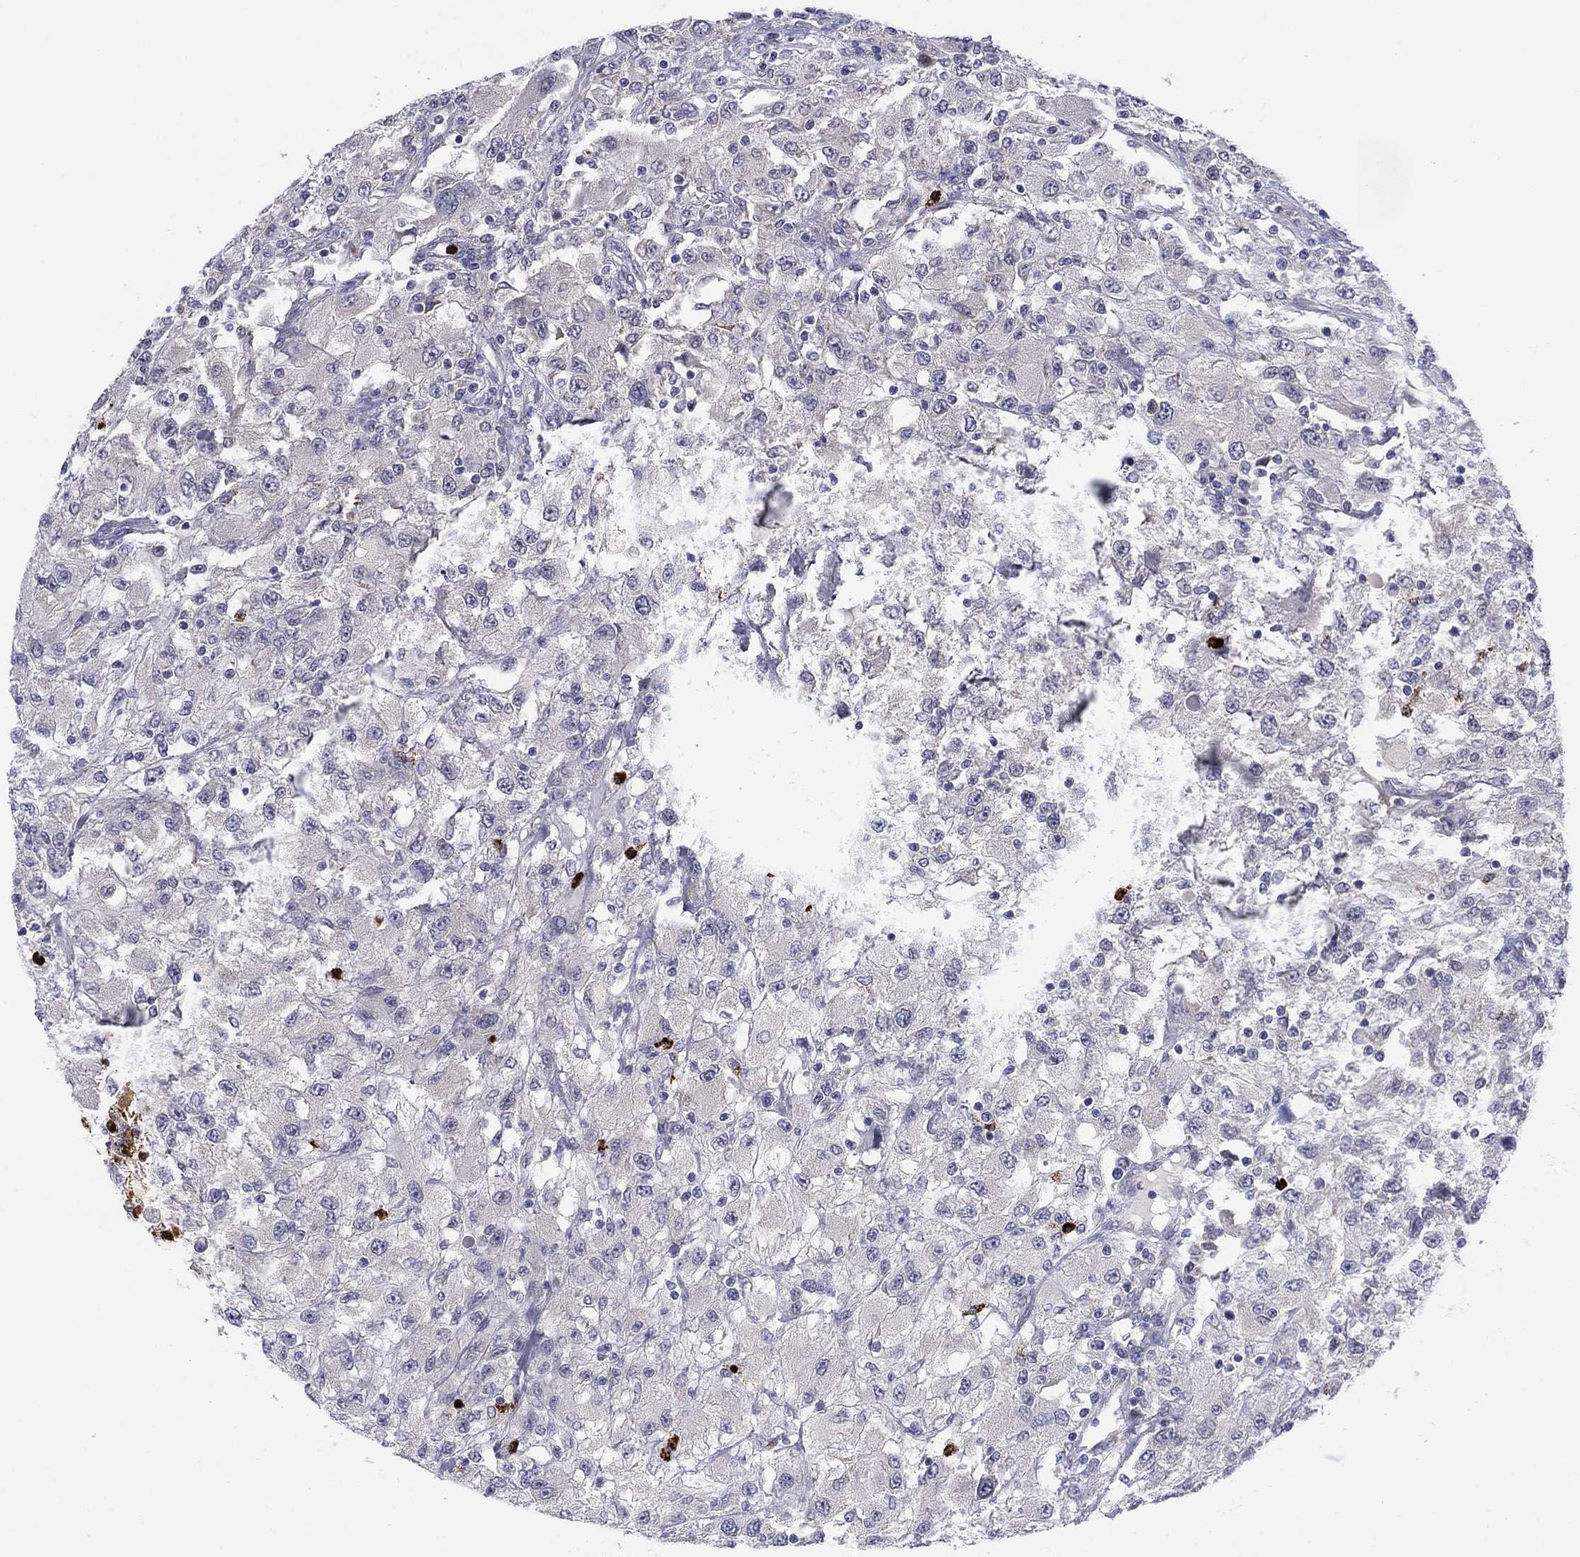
{"staining": {"intensity": "negative", "quantity": "none", "location": "none"}, "tissue": "renal cancer", "cell_type": "Tumor cells", "image_type": "cancer", "snomed": [{"axis": "morphology", "description": "Adenocarcinoma, NOS"}, {"axis": "topography", "description": "Kidney"}], "caption": "Renal adenocarcinoma stained for a protein using immunohistochemistry (IHC) shows no expression tumor cells.", "gene": "MTRFR", "patient": {"sex": "female", "age": 67}}